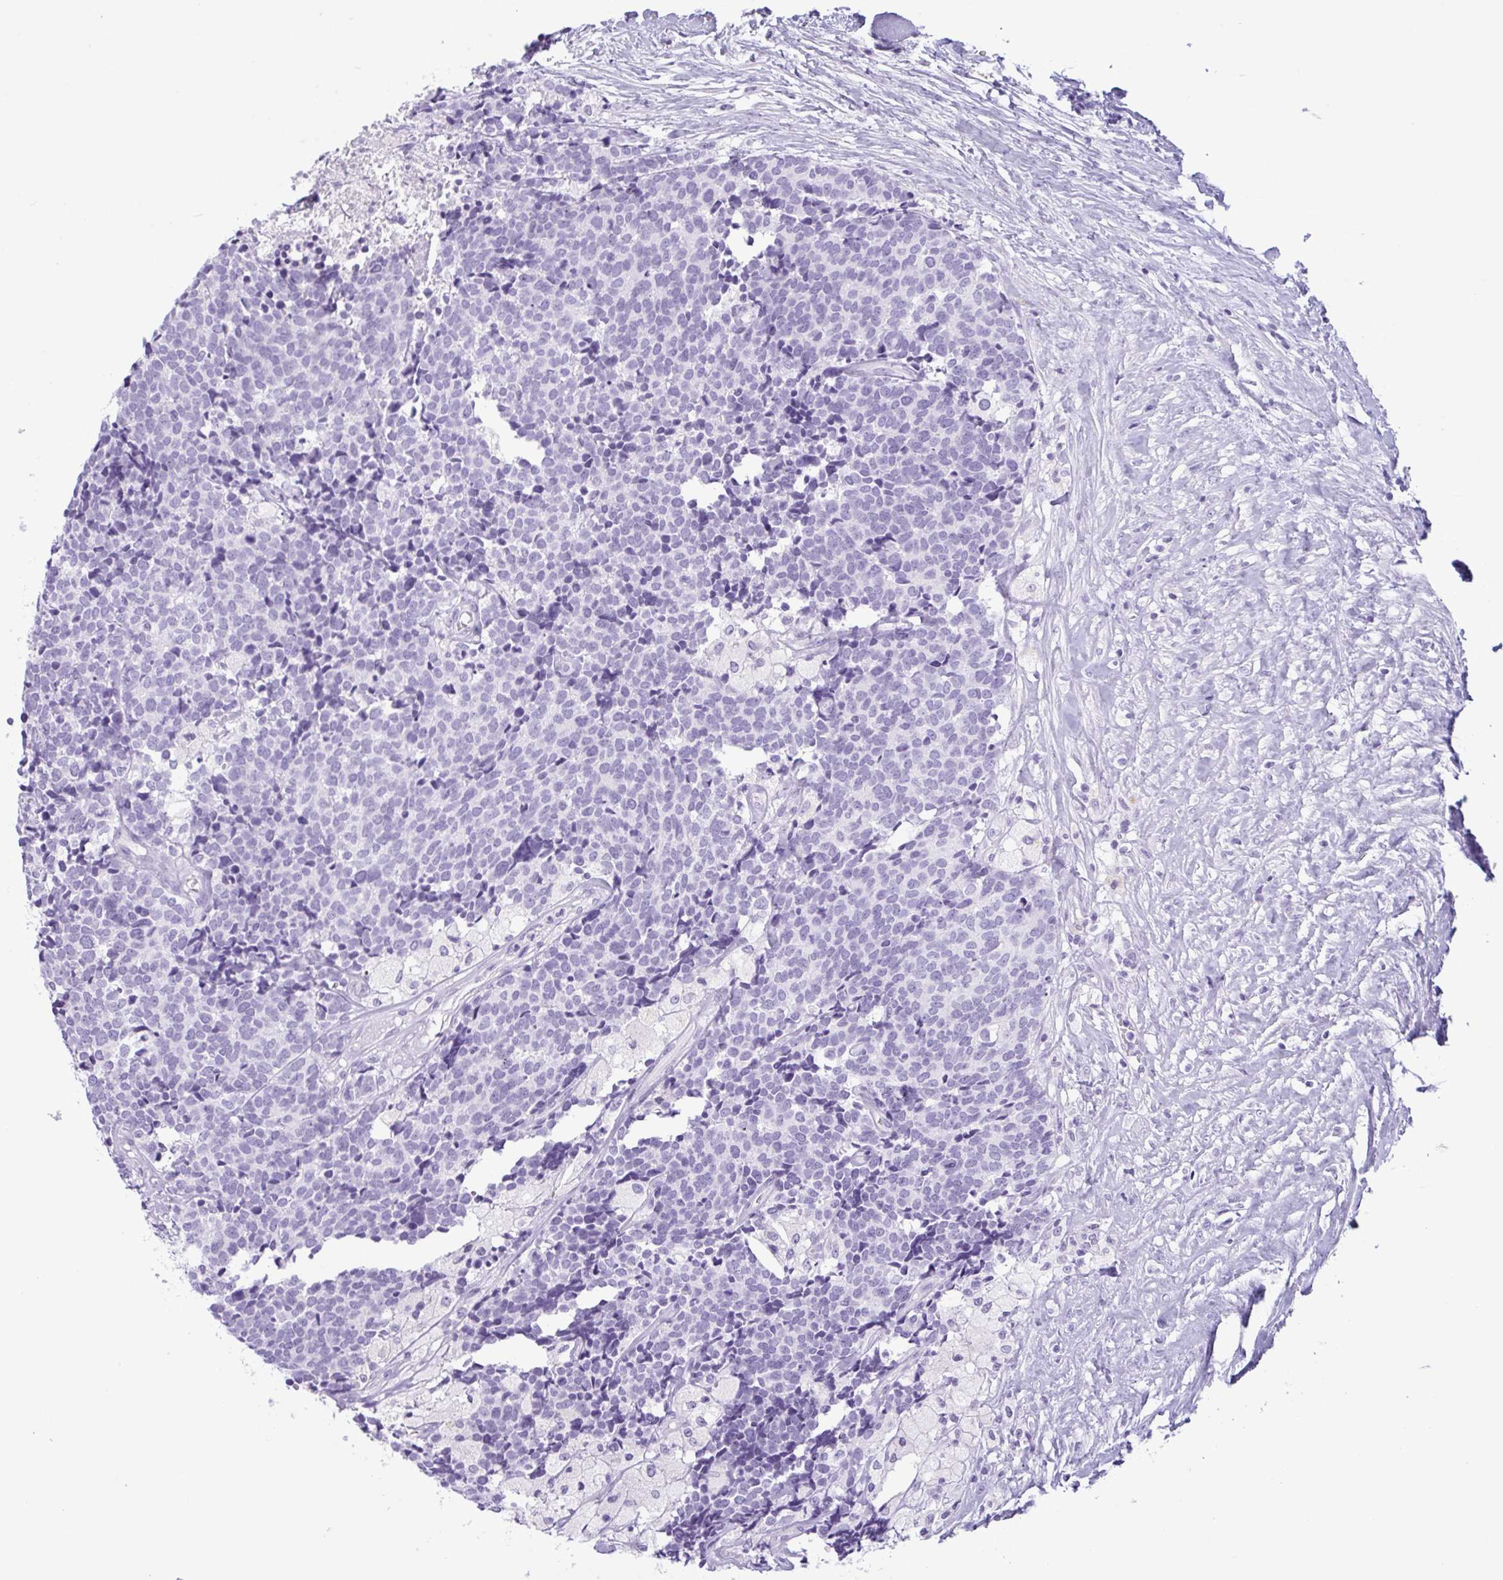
{"staining": {"intensity": "negative", "quantity": "none", "location": "none"}, "tissue": "carcinoid", "cell_type": "Tumor cells", "image_type": "cancer", "snomed": [{"axis": "morphology", "description": "Carcinoid, malignant, NOS"}, {"axis": "topography", "description": "Skin"}], "caption": "High power microscopy image of an immunohistochemistry histopathology image of carcinoid, revealing no significant staining in tumor cells. (Stains: DAB (3,3'-diaminobenzidine) immunohistochemistry with hematoxylin counter stain, Microscopy: brightfield microscopy at high magnification).", "gene": "CTSE", "patient": {"sex": "female", "age": 79}}